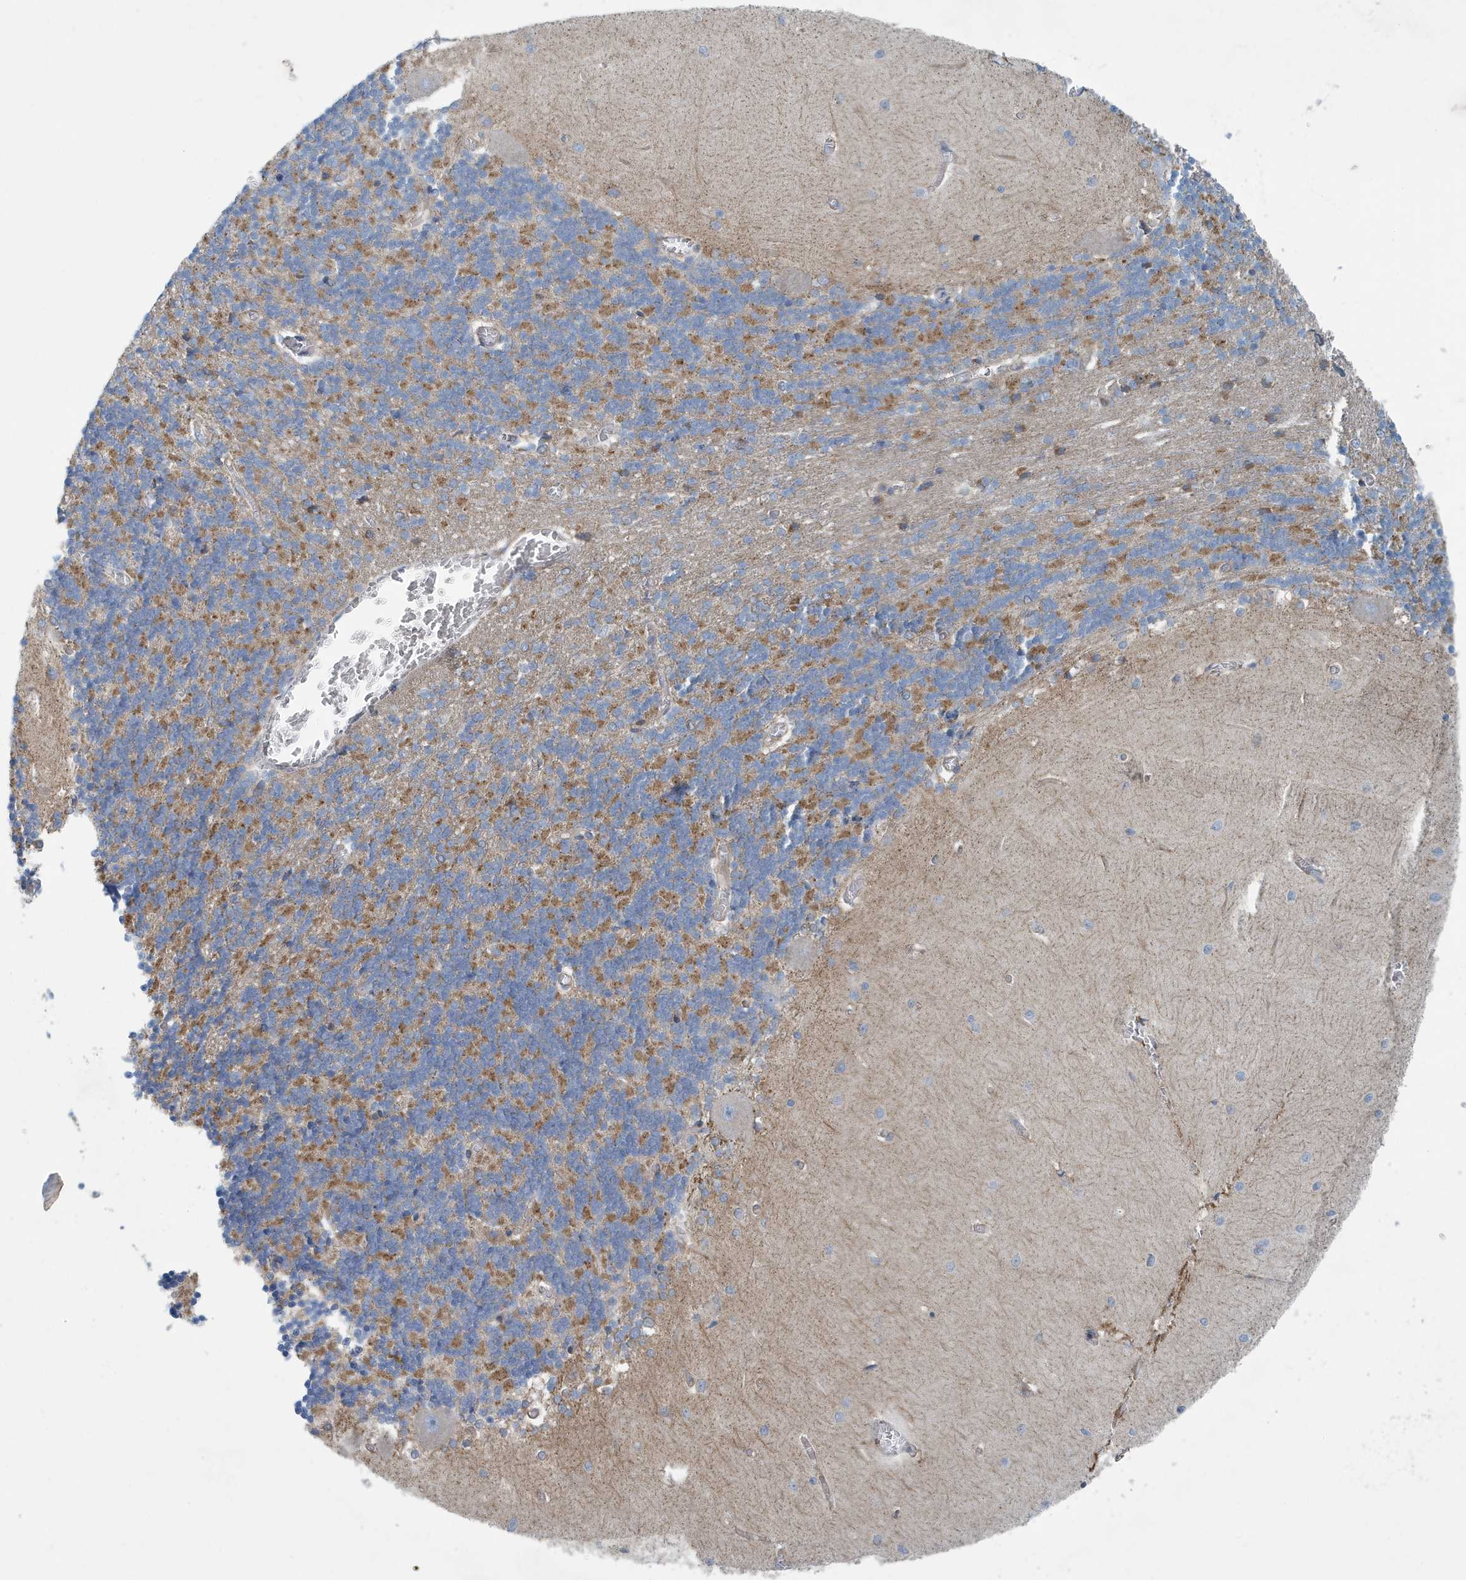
{"staining": {"intensity": "moderate", "quantity": "25%-75%", "location": "cytoplasmic/membranous"}, "tissue": "cerebellum", "cell_type": "Cells in granular layer", "image_type": "normal", "snomed": [{"axis": "morphology", "description": "Normal tissue, NOS"}, {"axis": "topography", "description": "Cerebellum"}], "caption": "IHC (DAB (3,3'-diaminobenzidine)) staining of unremarkable human cerebellum reveals moderate cytoplasmic/membranous protein positivity in approximately 25%-75% of cells in granular layer. Immunohistochemistry (ihc) stains the protein of interest in brown and the nuclei are stained blue.", "gene": "PPM1M", "patient": {"sex": "male", "age": 37}}